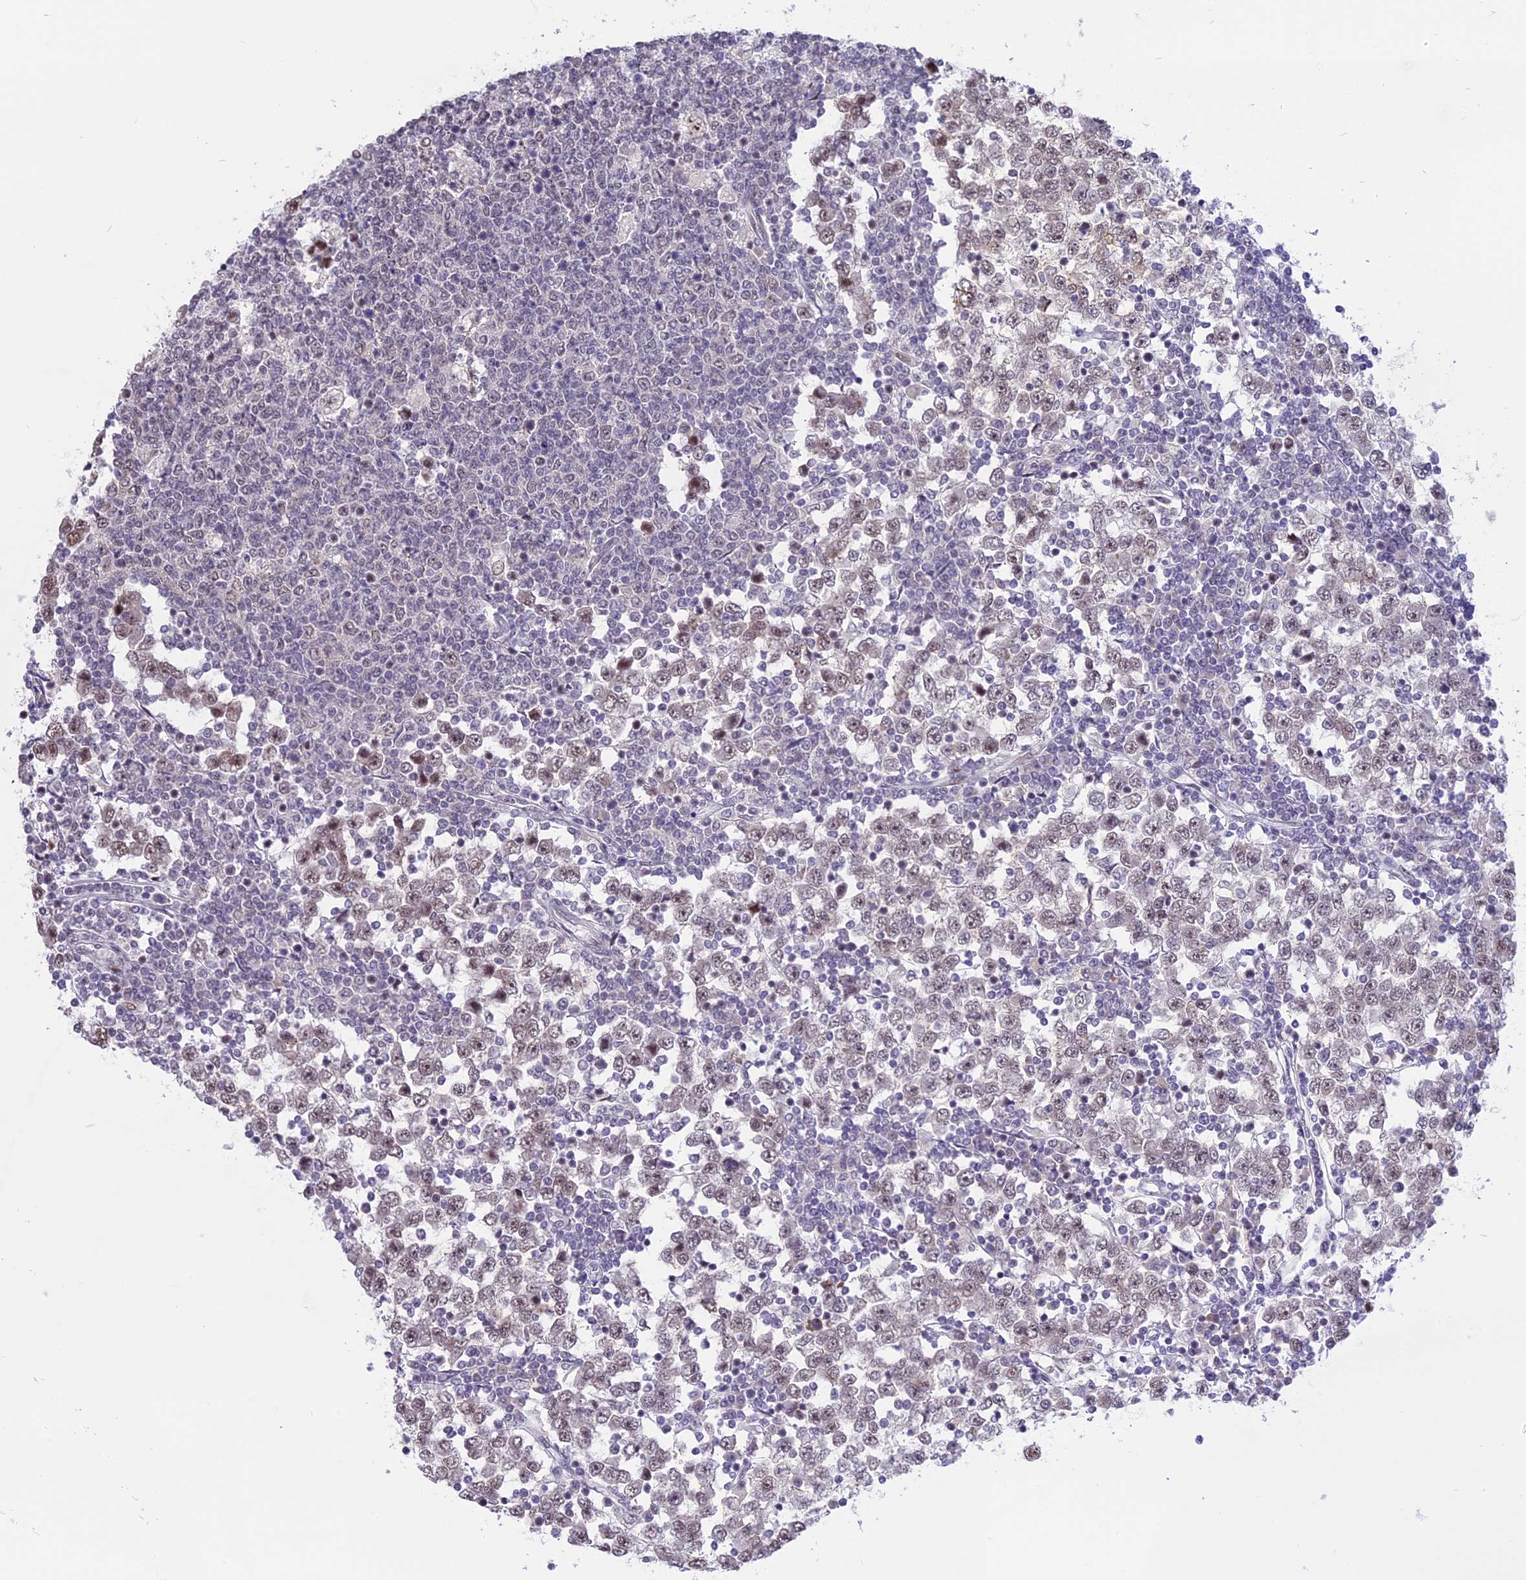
{"staining": {"intensity": "weak", "quantity": ">75%", "location": "nuclear"}, "tissue": "testis cancer", "cell_type": "Tumor cells", "image_type": "cancer", "snomed": [{"axis": "morphology", "description": "Seminoma, NOS"}, {"axis": "topography", "description": "Testis"}], "caption": "A low amount of weak nuclear staining is appreciated in approximately >75% of tumor cells in testis cancer tissue.", "gene": "ZNF837", "patient": {"sex": "male", "age": 65}}